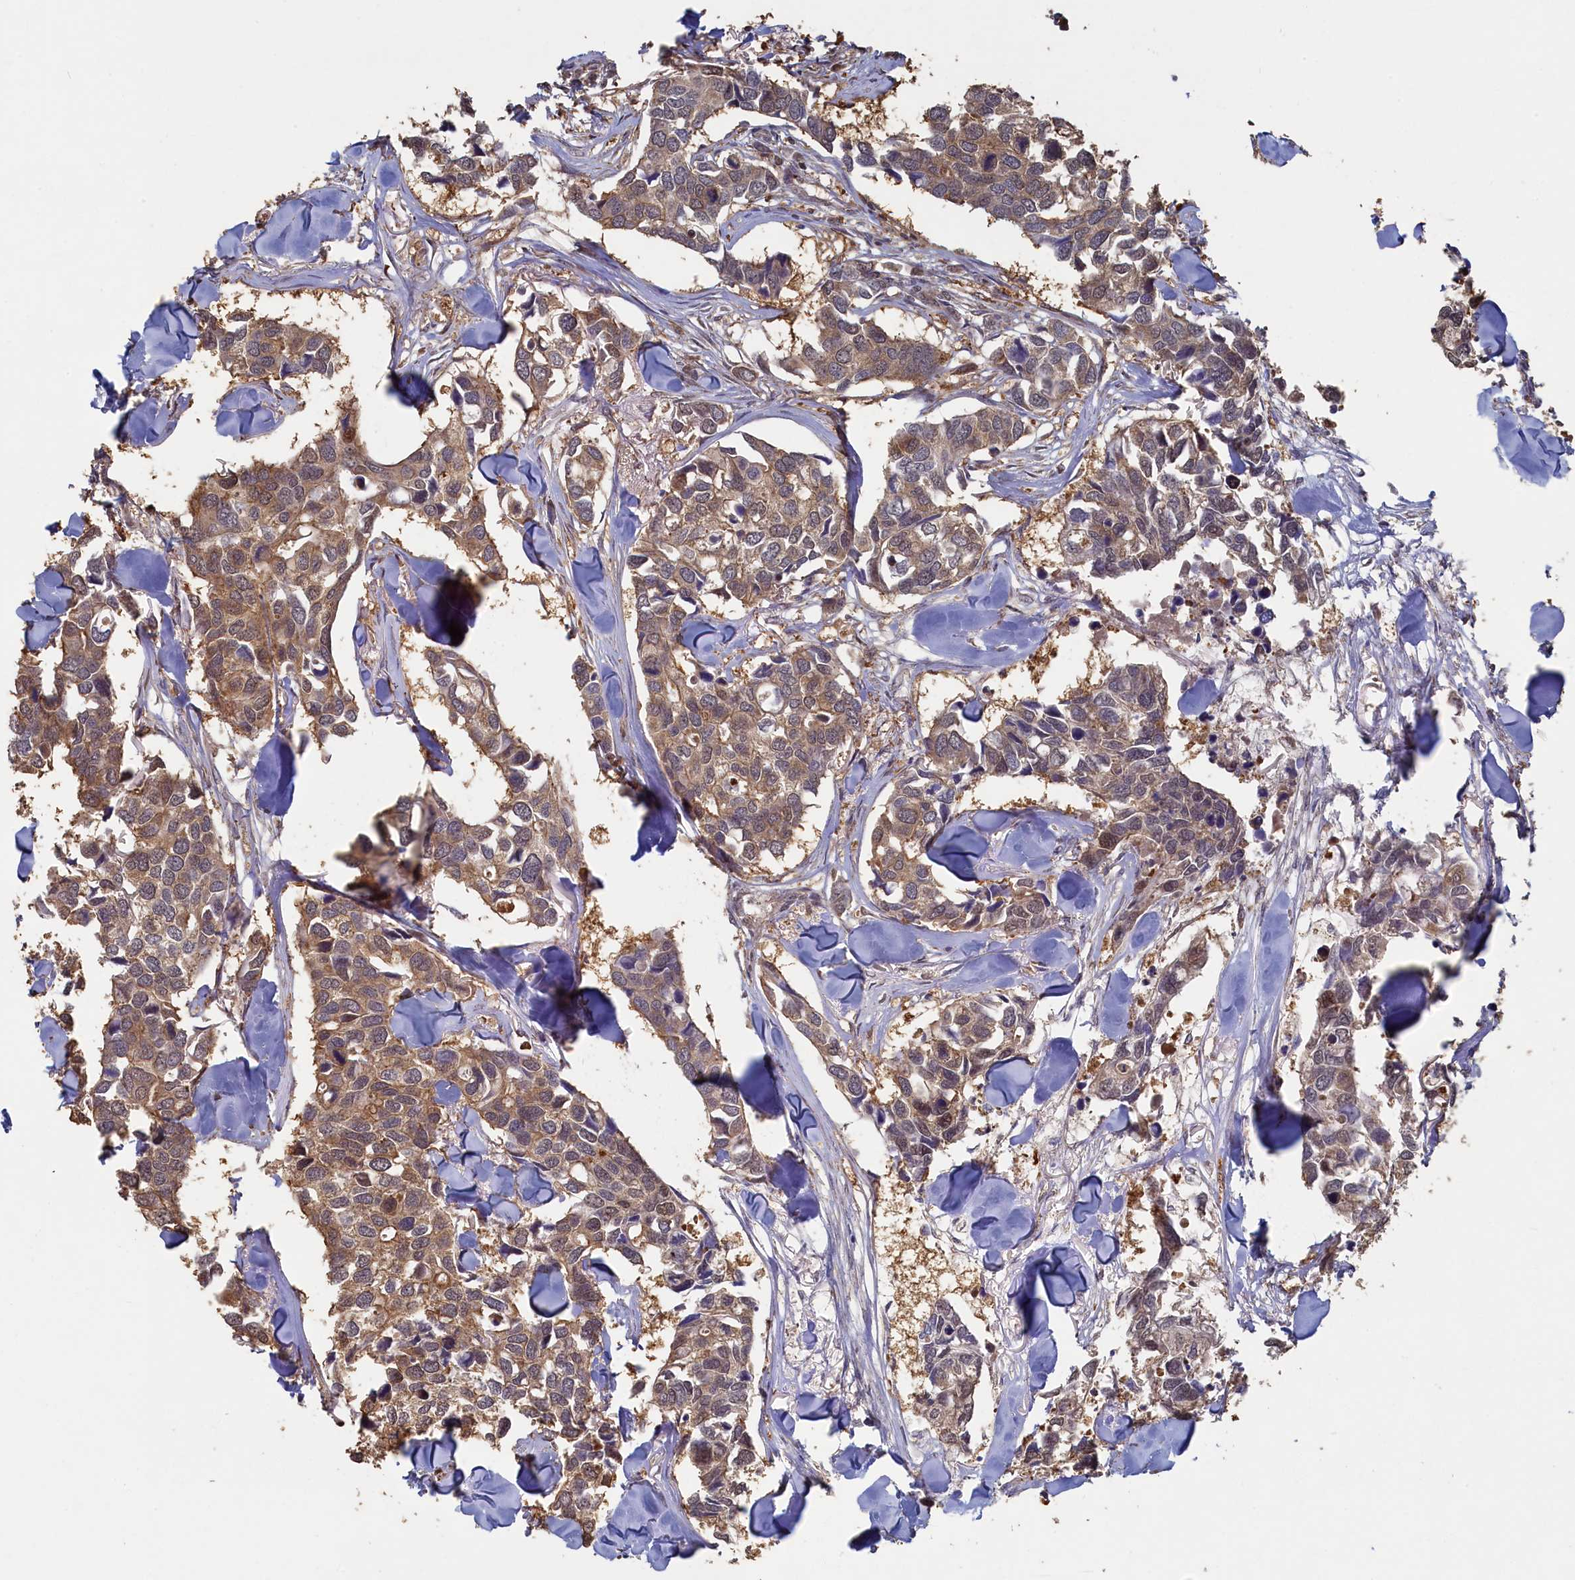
{"staining": {"intensity": "moderate", "quantity": ">75%", "location": "cytoplasmic/membranous"}, "tissue": "breast cancer", "cell_type": "Tumor cells", "image_type": "cancer", "snomed": [{"axis": "morphology", "description": "Duct carcinoma"}, {"axis": "topography", "description": "Breast"}], "caption": "DAB (3,3'-diaminobenzidine) immunohistochemical staining of intraductal carcinoma (breast) demonstrates moderate cytoplasmic/membranous protein staining in about >75% of tumor cells.", "gene": "UCHL3", "patient": {"sex": "female", "age": 83}}